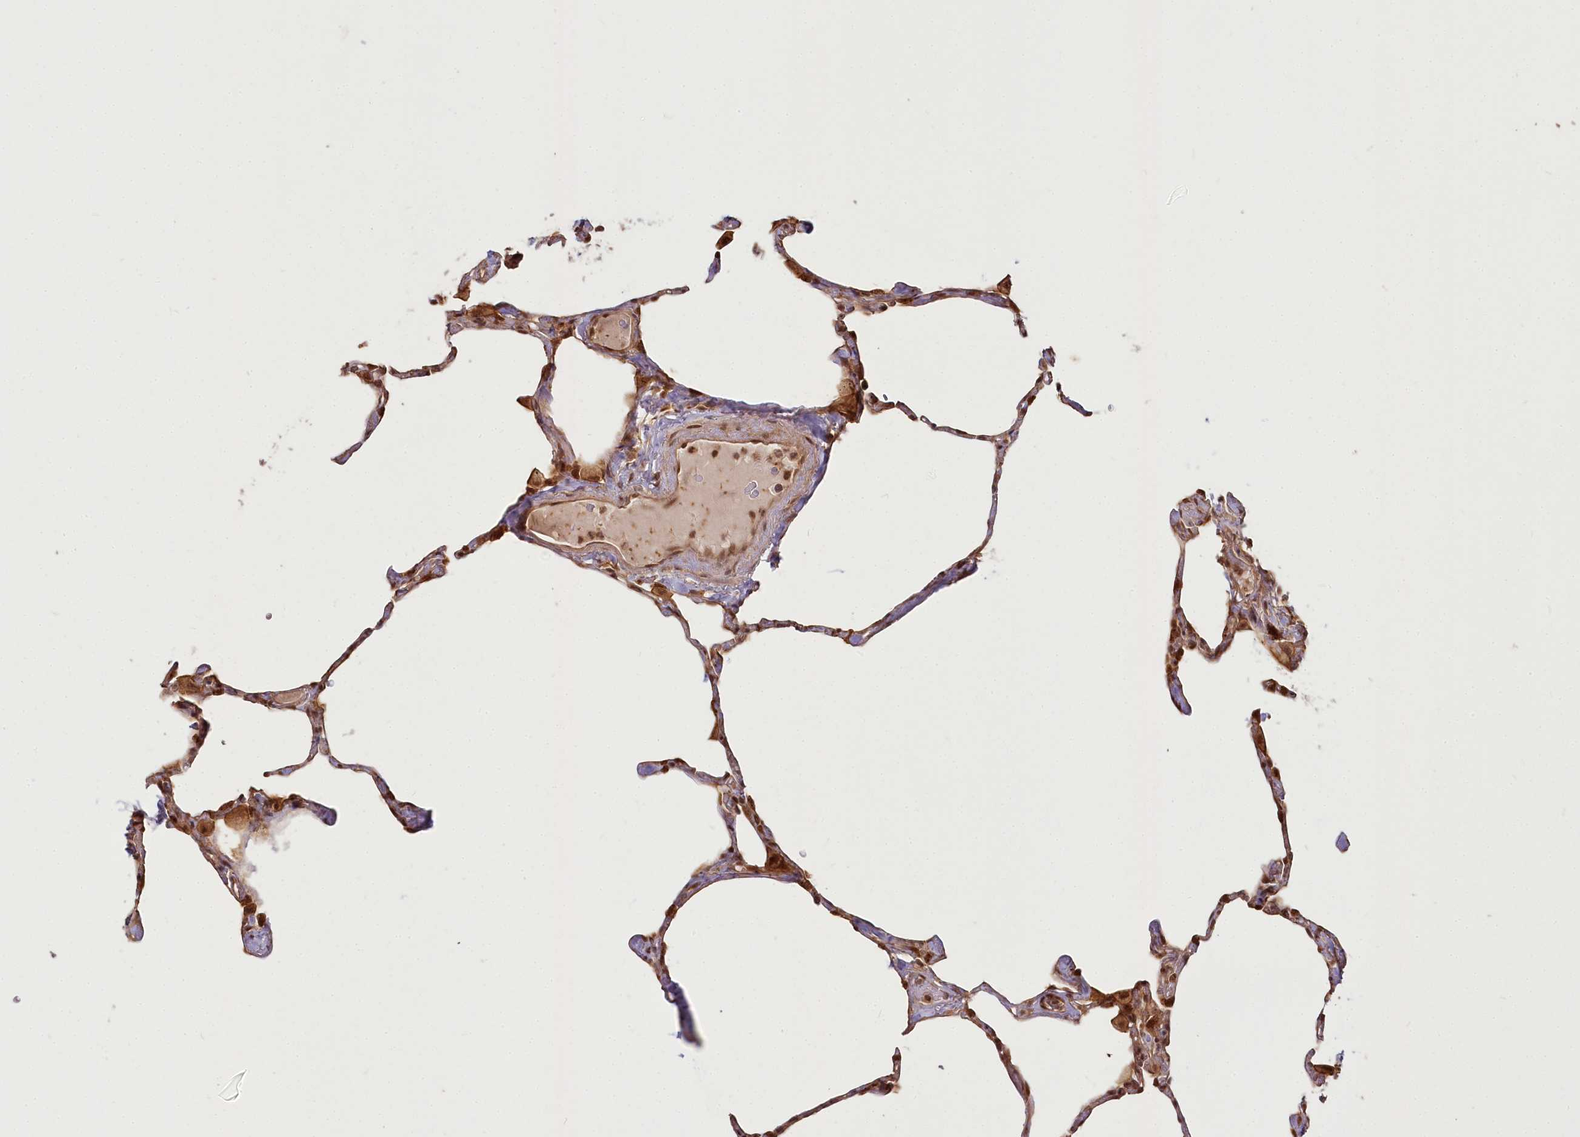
{"staining": {"intensity": "strong", "quantity": ">75%", "location": "cytoplasmic/membranous,nuclear"}, "tissue": "lung", "cell_type": "Alveolar cells", "image_type": "normal", "snomed": [{"axis": "morphology", "description": "Normal tissue, NOS"}, {"axis": "topography", "description": "Lung"}], "caption": "The histopathology image demonstrates staining of unremarkable lung, revealing strong cytoplasmic/membranous,nuclear protein staining (brown color) within alveolar cells.", "gene": "R3HDM2", "patient": {"sex": "male", "age": 65}}